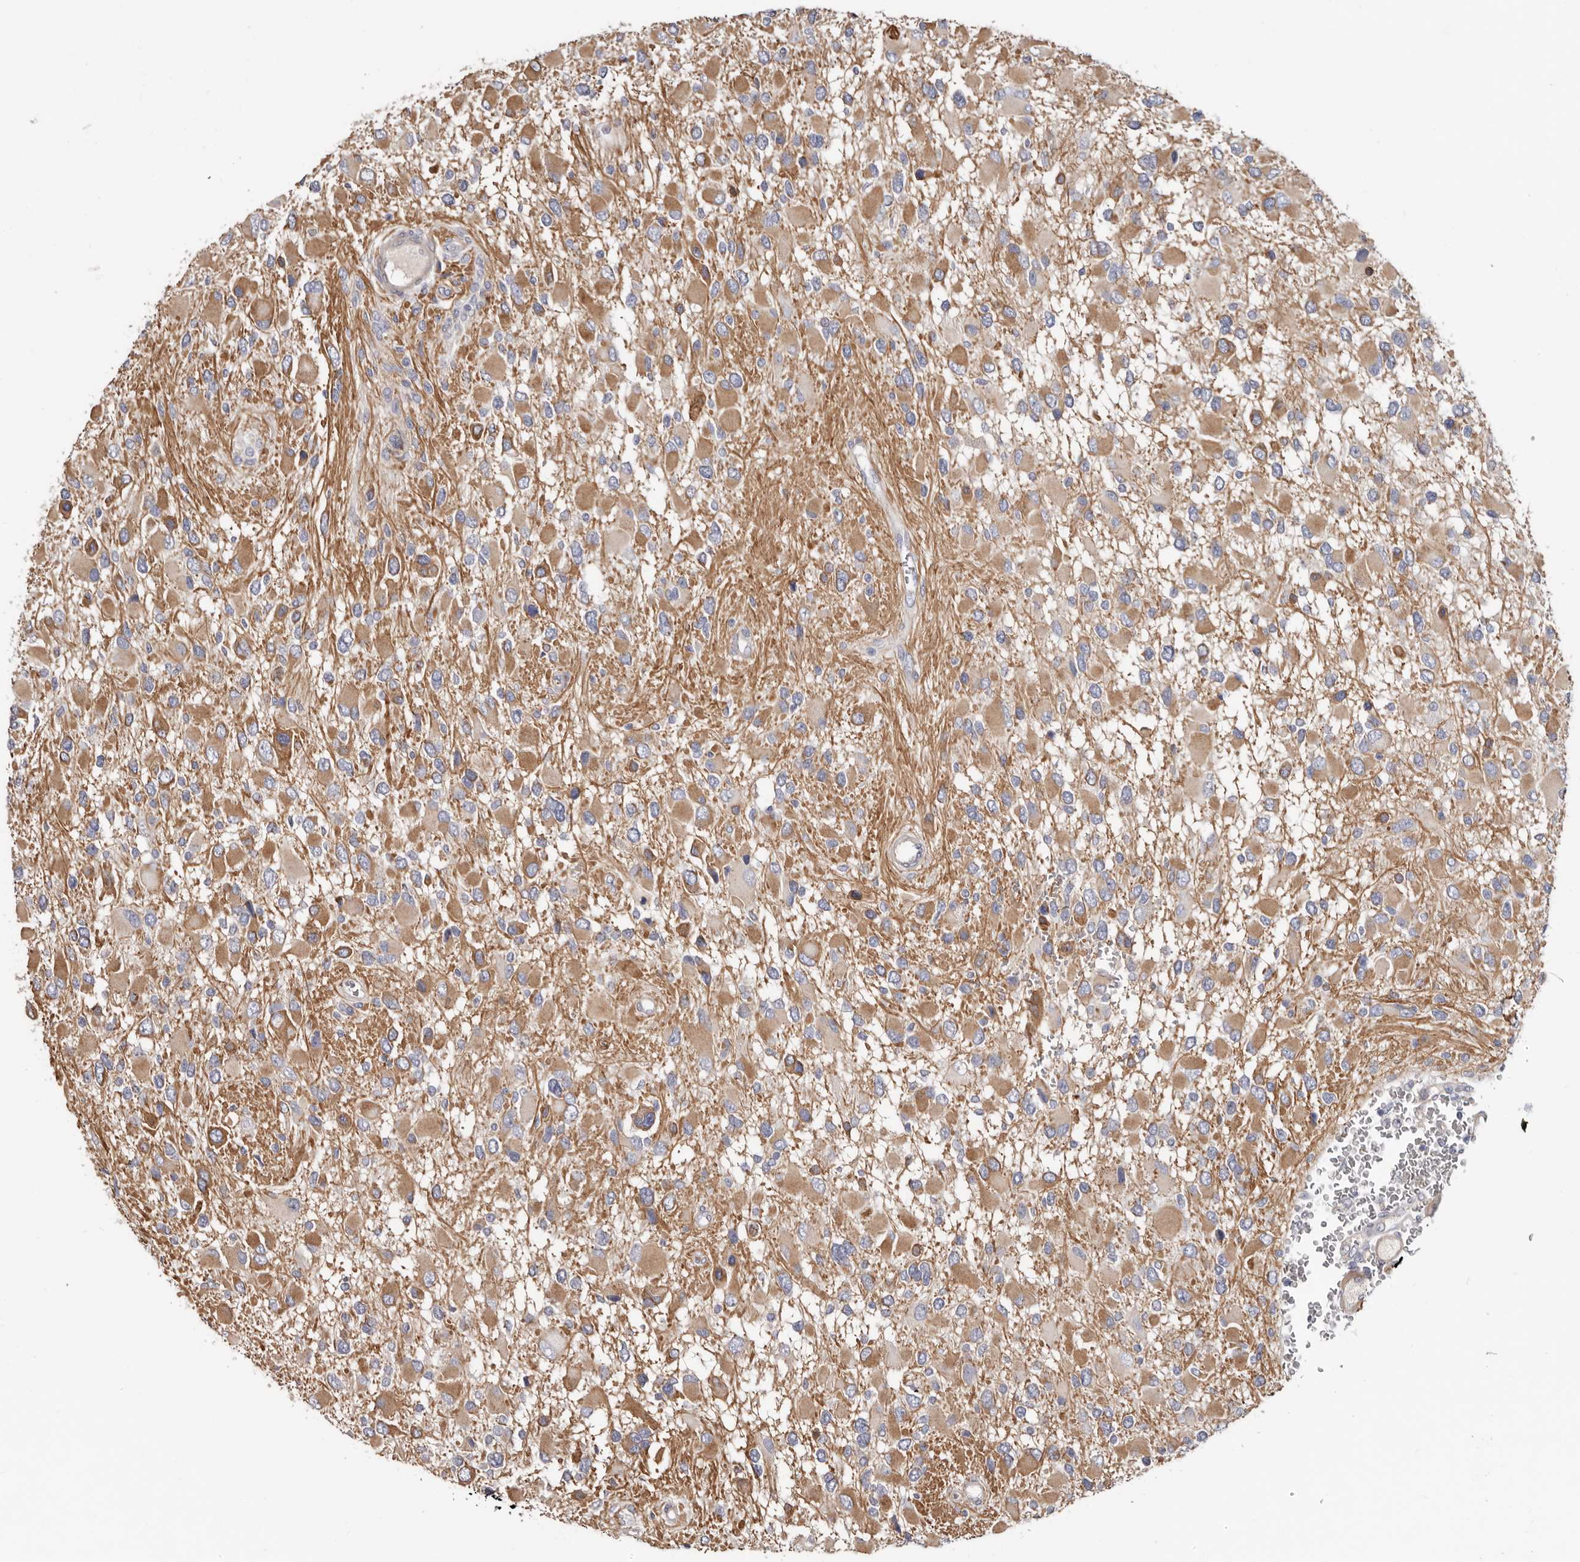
{"staining": {"intensity": "moderate", "quantity": ">75%", "location": "cytoplasmic/membranous"}, "tissue": "glioma", "cell_type": "Tumor cells", "image_type": "cancer", "snomed": [{"axis": "morphology", "description": "Glioma, malignant, High grade"}, {"axis": "topography", "description": "Brain"}], "caption": "Immunohistochemistry micrograph of human high-grade glioma (malignant) stained for a protein (brown), which demonstrates medium levels of moderate cytoplasmic/membranous expression in approximately >75% of tumor cells.", "gene": "SPTA1", "patient": {"sex": "male", "age": 53}}